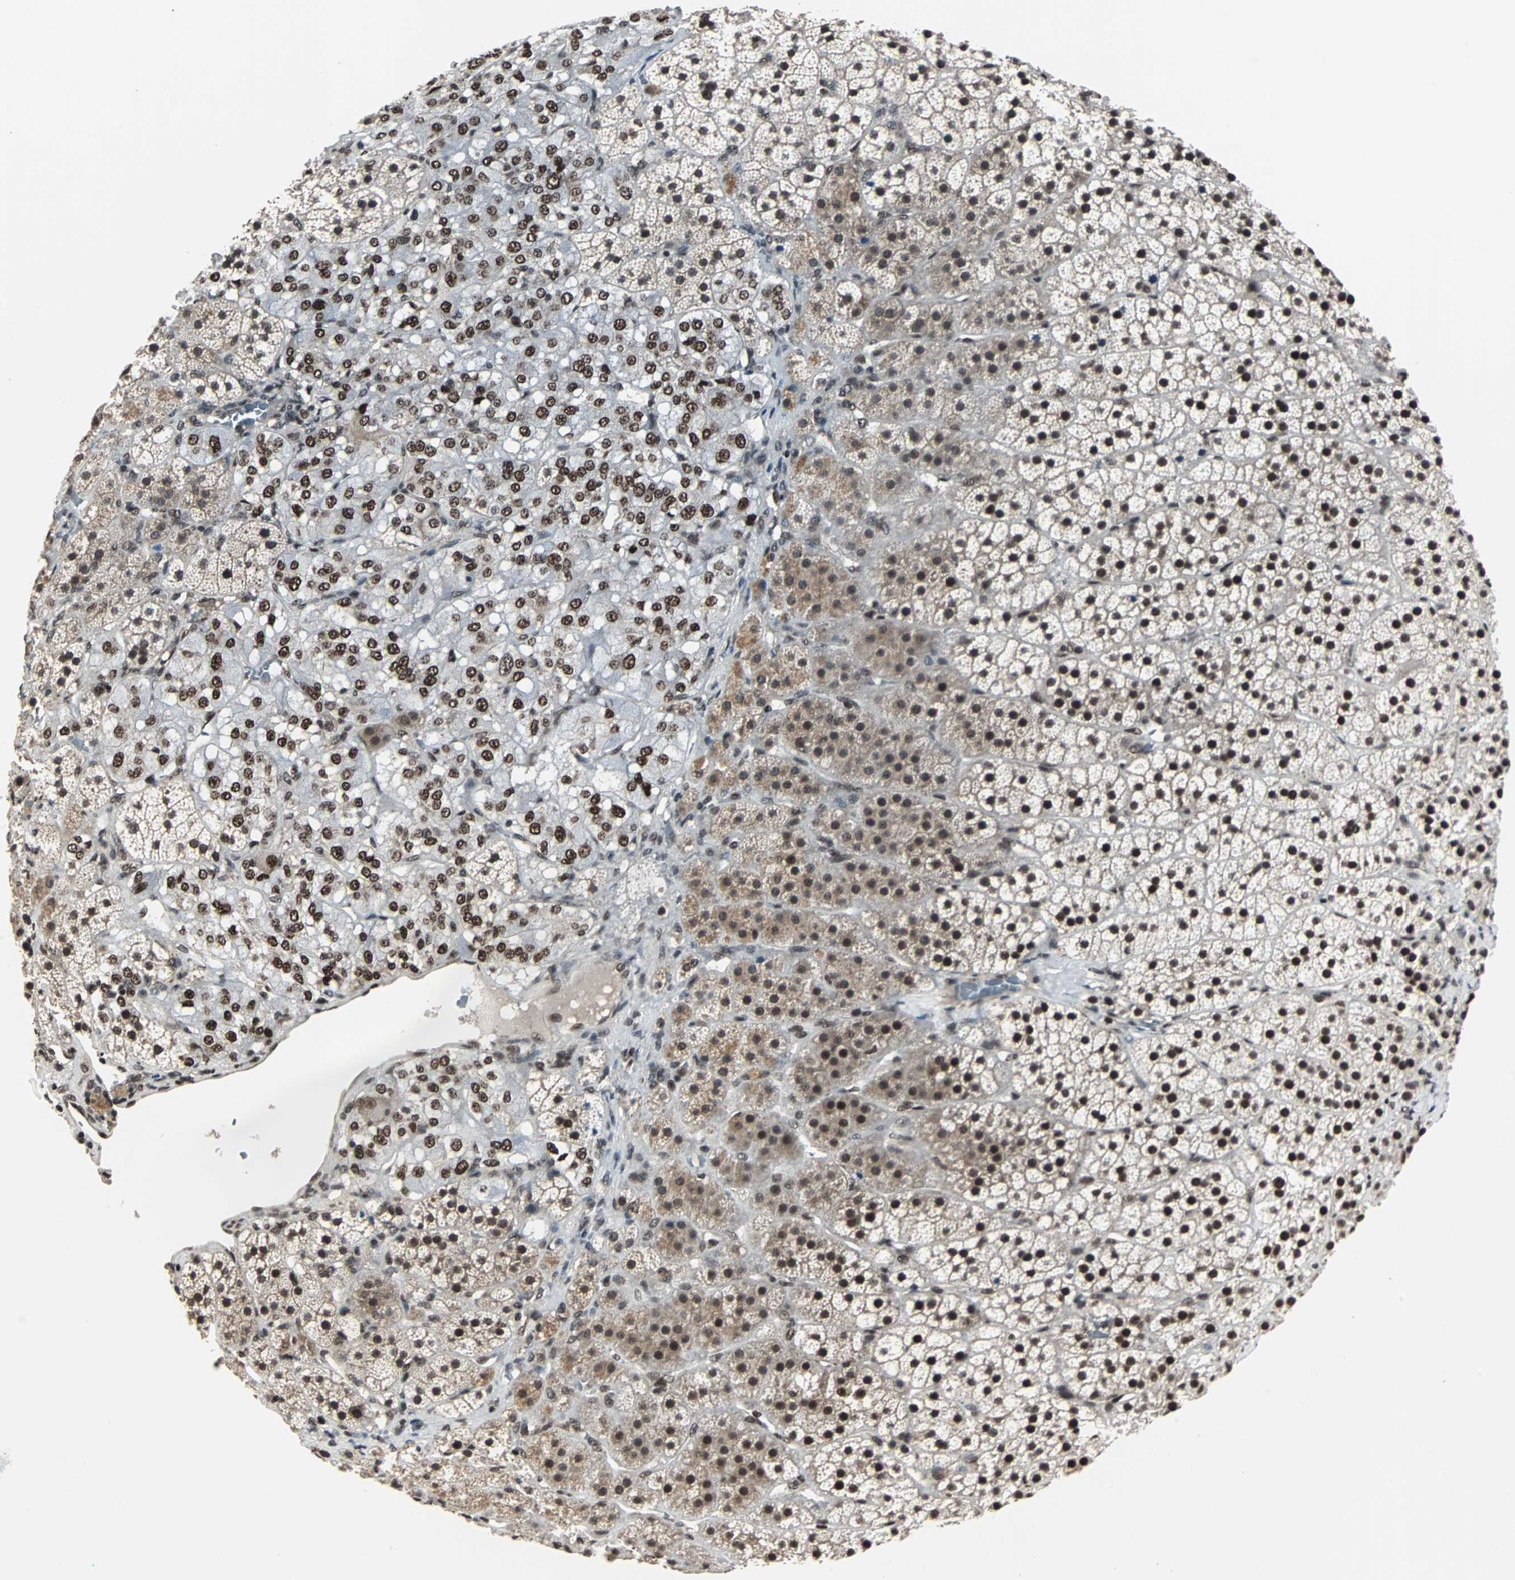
{"staining": {"intensity": "strong", "quantity": ">75%", "location": "cytoplasmic/membranous,nuclear"}, "tissue": "adrenal gland", "cell_type": "Glandular cells", "image_type": "normal", "snomed": [{"axis": "morphology", "description": "Normal tissue, NOS"}, {"axis": "topography", "description": "Adrenal gland"}], "caption": "Adrenal gland stained with immunohistochemistry (IHC) reveals strong cytoplasmic/membranous,nuclear expression in approximately >75% of glandular cells.", "gene": "TERF2IP", "patient": {"sex": "female", "age": 44}}